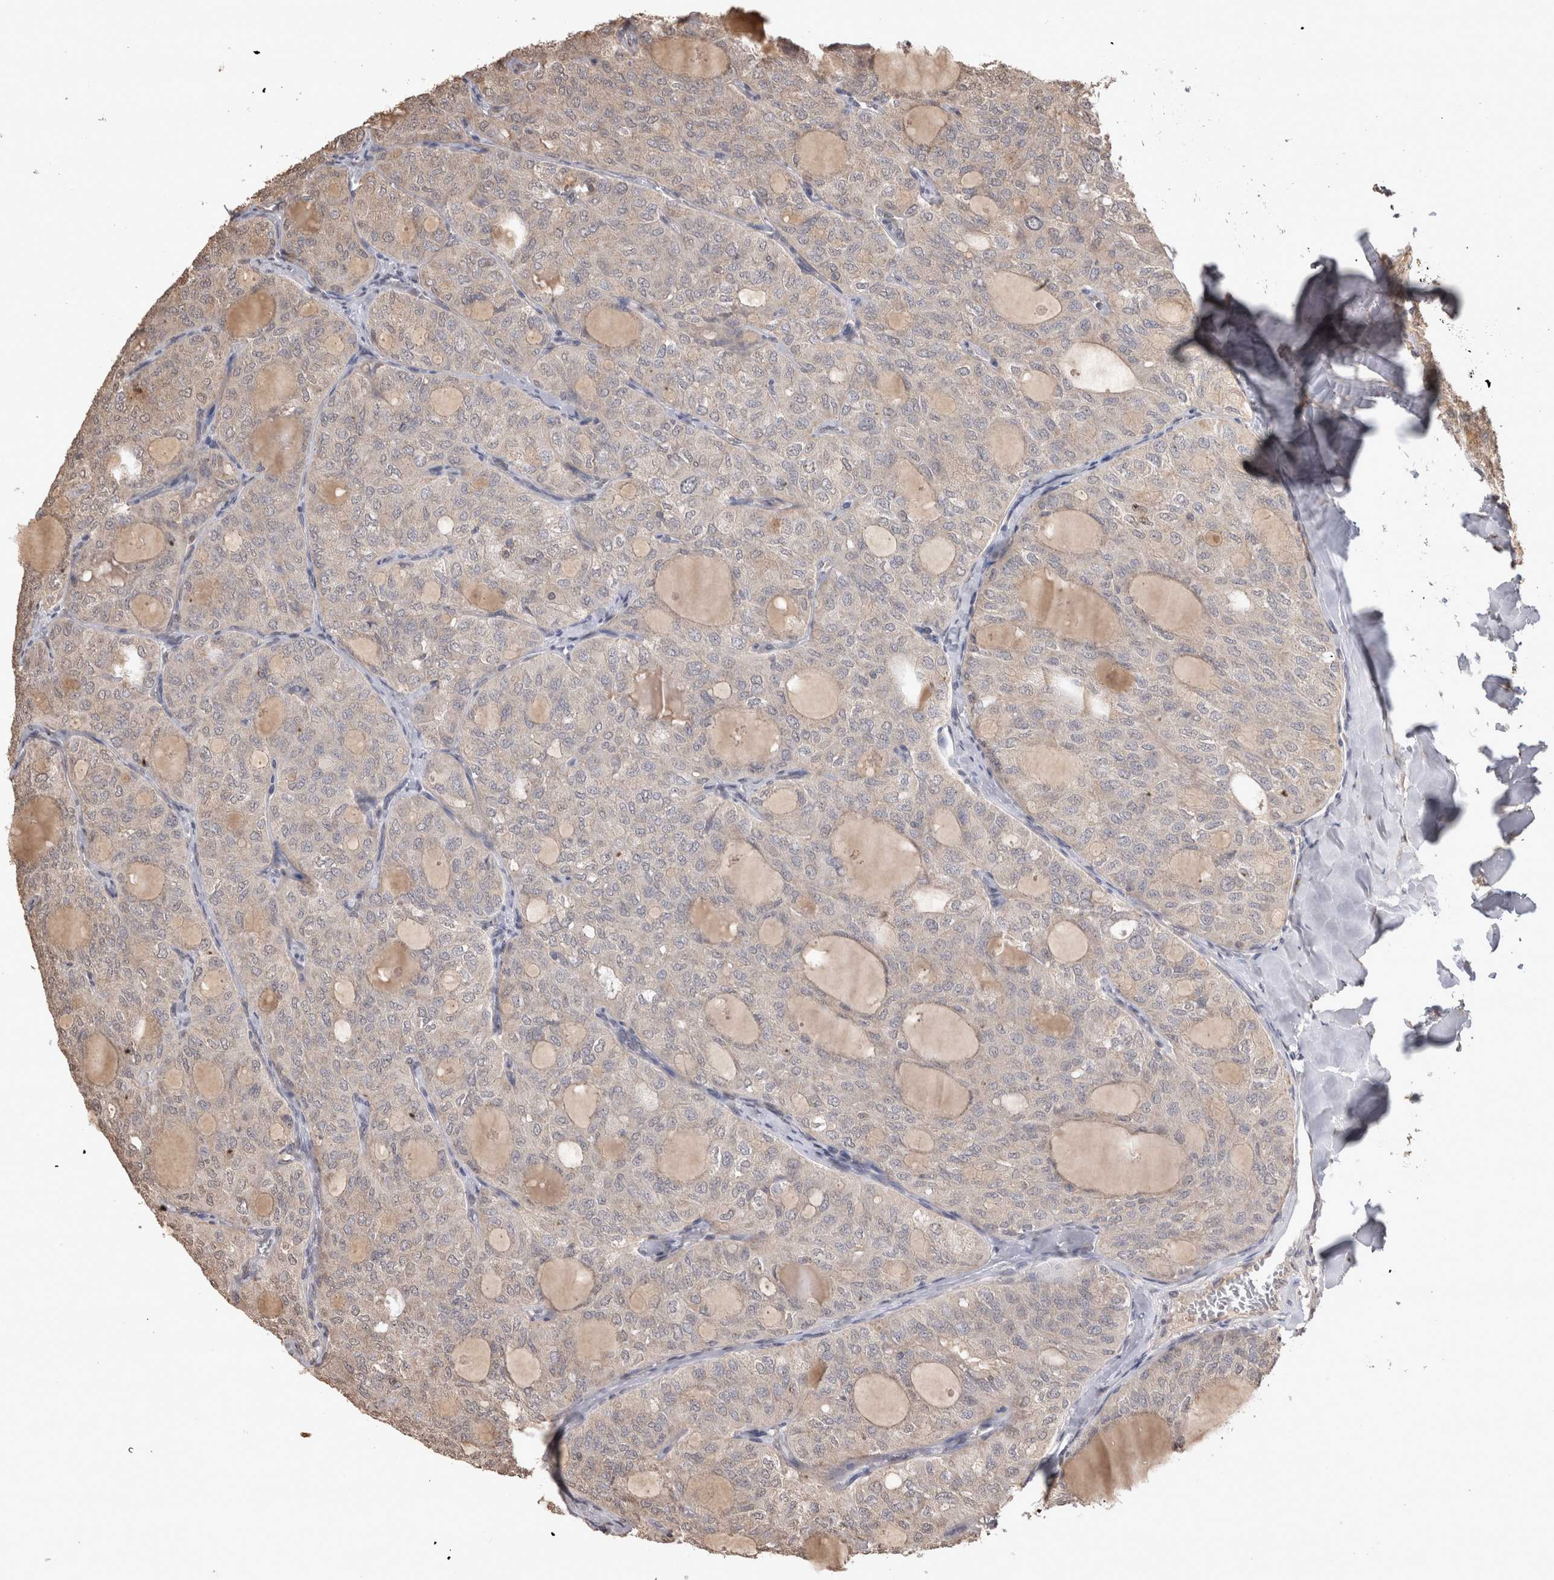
{"staining": {"intensity": "negative", "quantity": "none", "location": "none"}, "tissue": "thyroid cancer", "cell_type": "Tumor cells", "image_type": "cancer", "snomed": [{"axis": "morphology", "description": "Follicular adenoma carcinoma, NOS"}, {"axis": "topography", "description": "Thyroid gland"}], "caption": "An immunohistochemistry (IHC) image of thyroid cancer (follicular adenoma carcinoma) is shown. There is no staining in tumor cells of thyroid cancer (follicular adenoma carcinoma).", "gene": "SOCS5", "patient": {"sex": "male", "age": 75}}